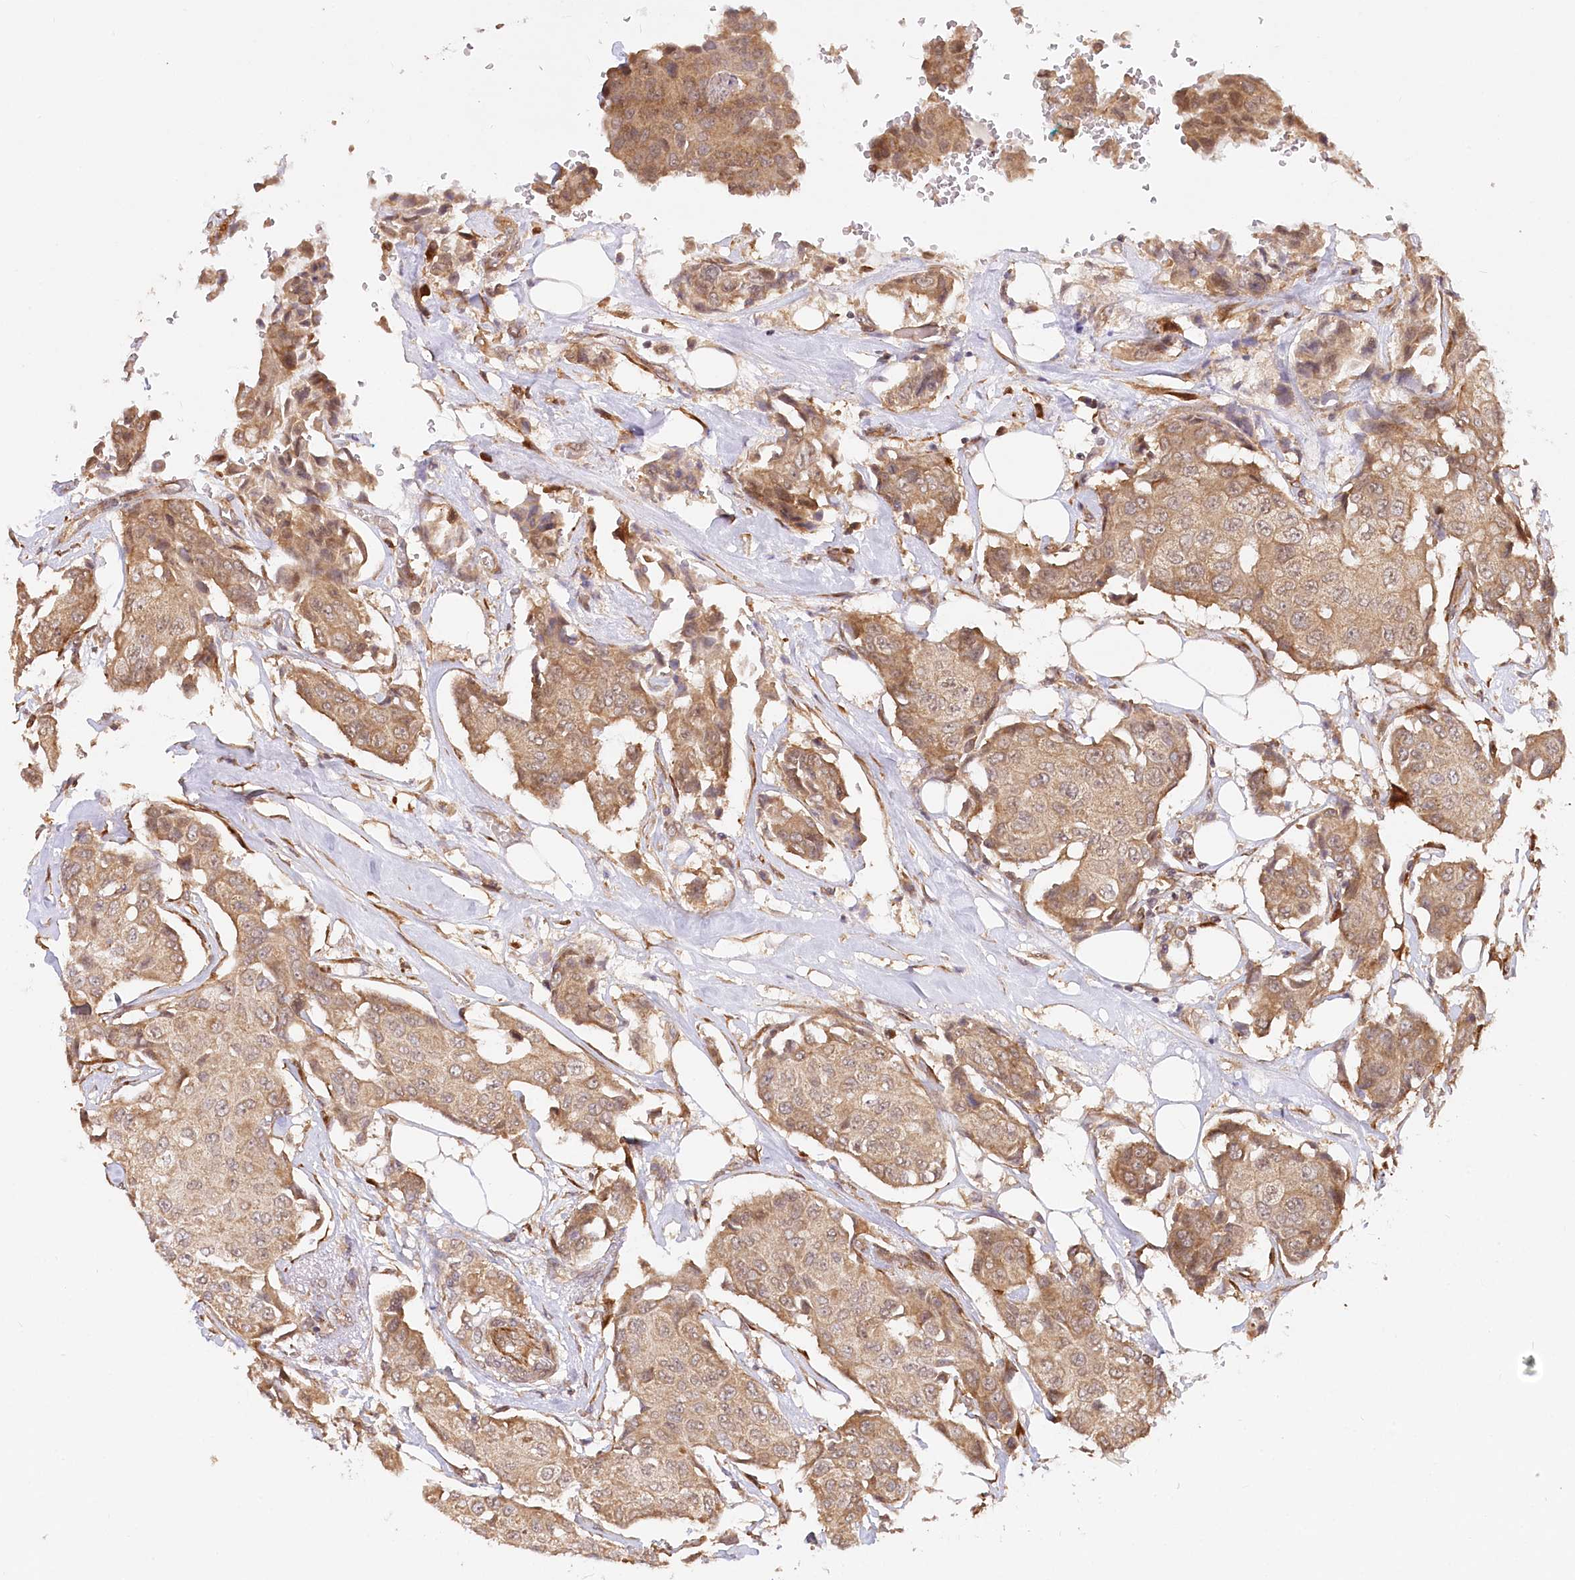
{"staining": {"intensity": "moderate", "quantity": ">75%", "location": "cytoplasmic/membranous"}, "tissue": "breast cancer", "cell_type": "Tumor cells", "image_type": "cancer", "snomed": [{"axis": "morphology", "description": "Duct carcinoma"}, {"axis": "topography", "description": "Breast"}], "caption": "Immunohistochemical staining of breast cancer (invasive ductal carcinoma) demonstrates medium levels of moderate cytoplasmic/membranous positivity in approximately >75% of tumor cells.", "gene": "CEP70", "patient": {"sex": "female", "age": 80}}